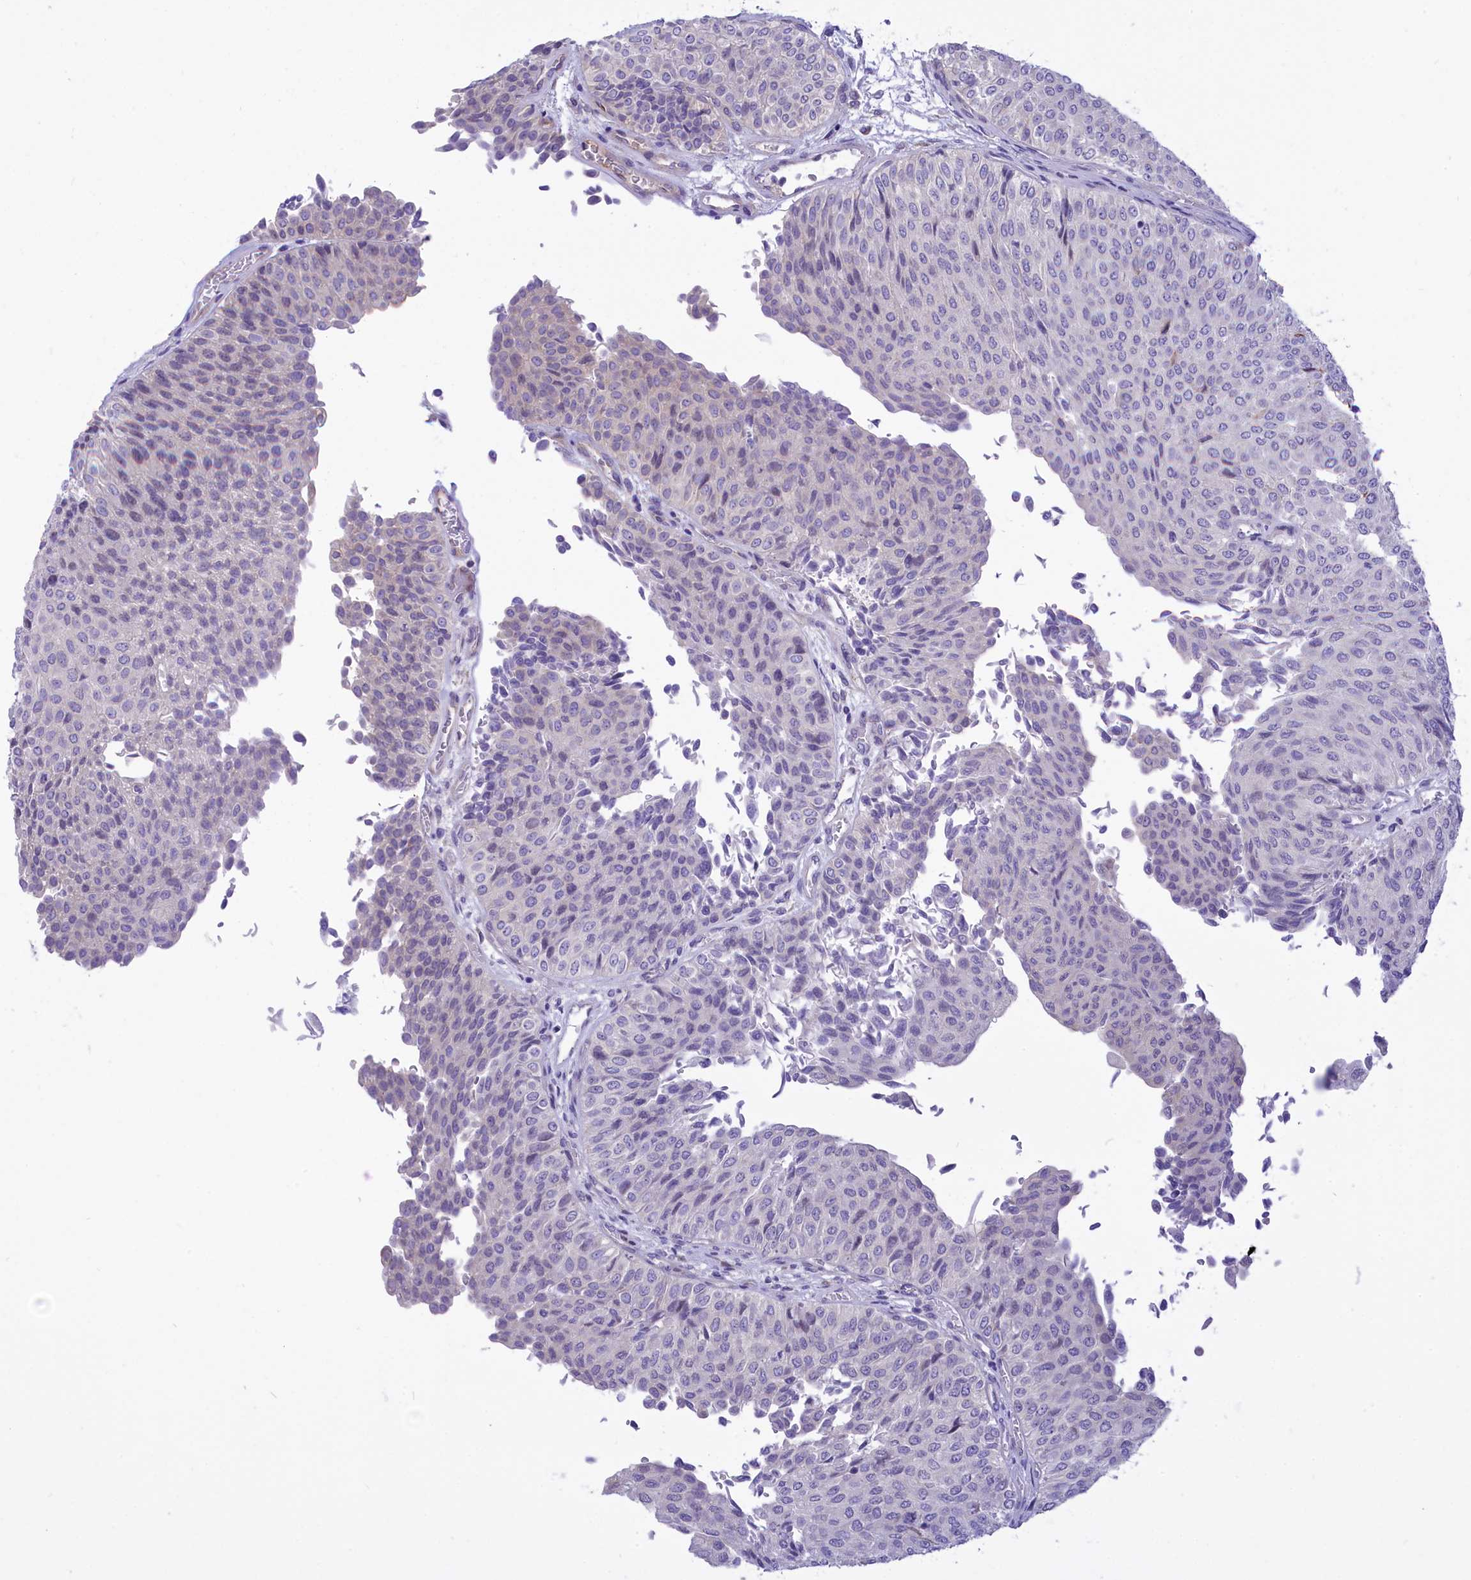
{"staining": {"intensity": "negative", "quantity": "none", "location": "none"}, "tissue": "urothelial cancer", "cell_type": "Tumor cells", "image_type": "cancer", "snomed": [{"axis": "morphology", "description": "Urothelial carcinoma, Low grade"}, {"axis": "topography", "description": "Urinary bladder"}], "caption": "This is an immunohistochemistry (IHC) histopathology image of human low-grade urothelial carcinoma. There is no staining in tumor cells.", "gene": "DCAF16", "patient": {"sex": "male", "age": 78}}